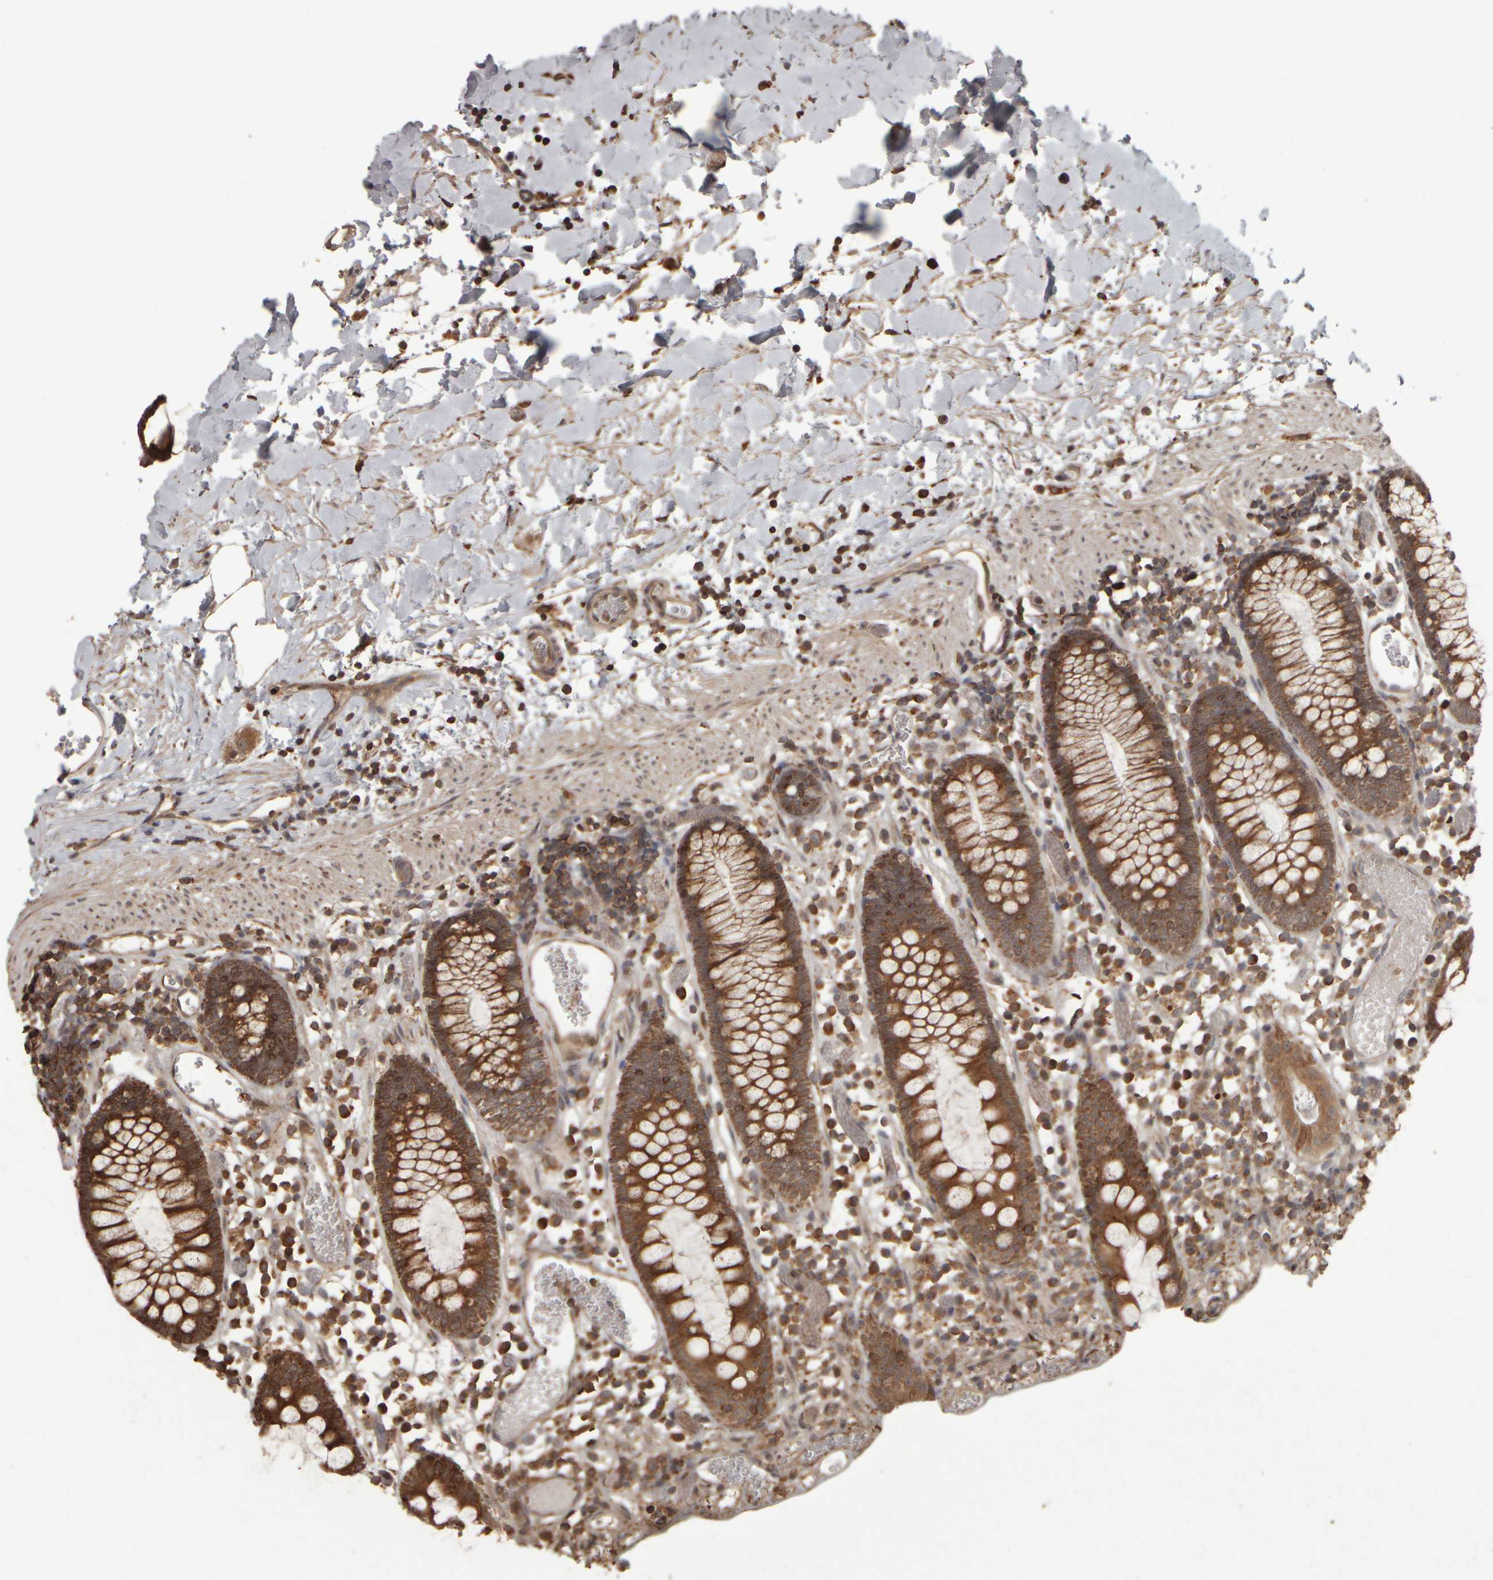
{"staining": {"intensity": "moderate", "quantity": ">75%", "location": "cytoplasmic/membranous"}, "tissue": "colon", "cell_type": "Endothelial cells", "image_type": "normal", "snomed": [{"axis": "morphology", "description": "Normal tissue, NOS"}, {"axis": "topography", "description": "Colon"}], "caption": "The immunohistochemical stain shows moderate cytoplasmic/membranous expression in endothelial cells of normal colon. Using DAB (3,3'-diaminobenzidine) (brown) and hematoxylin (blue) stains, captured at high magnification using brightfield microscopy.", "gene": "AGBL3", "patient": {"sex": "male", "age": 14}}